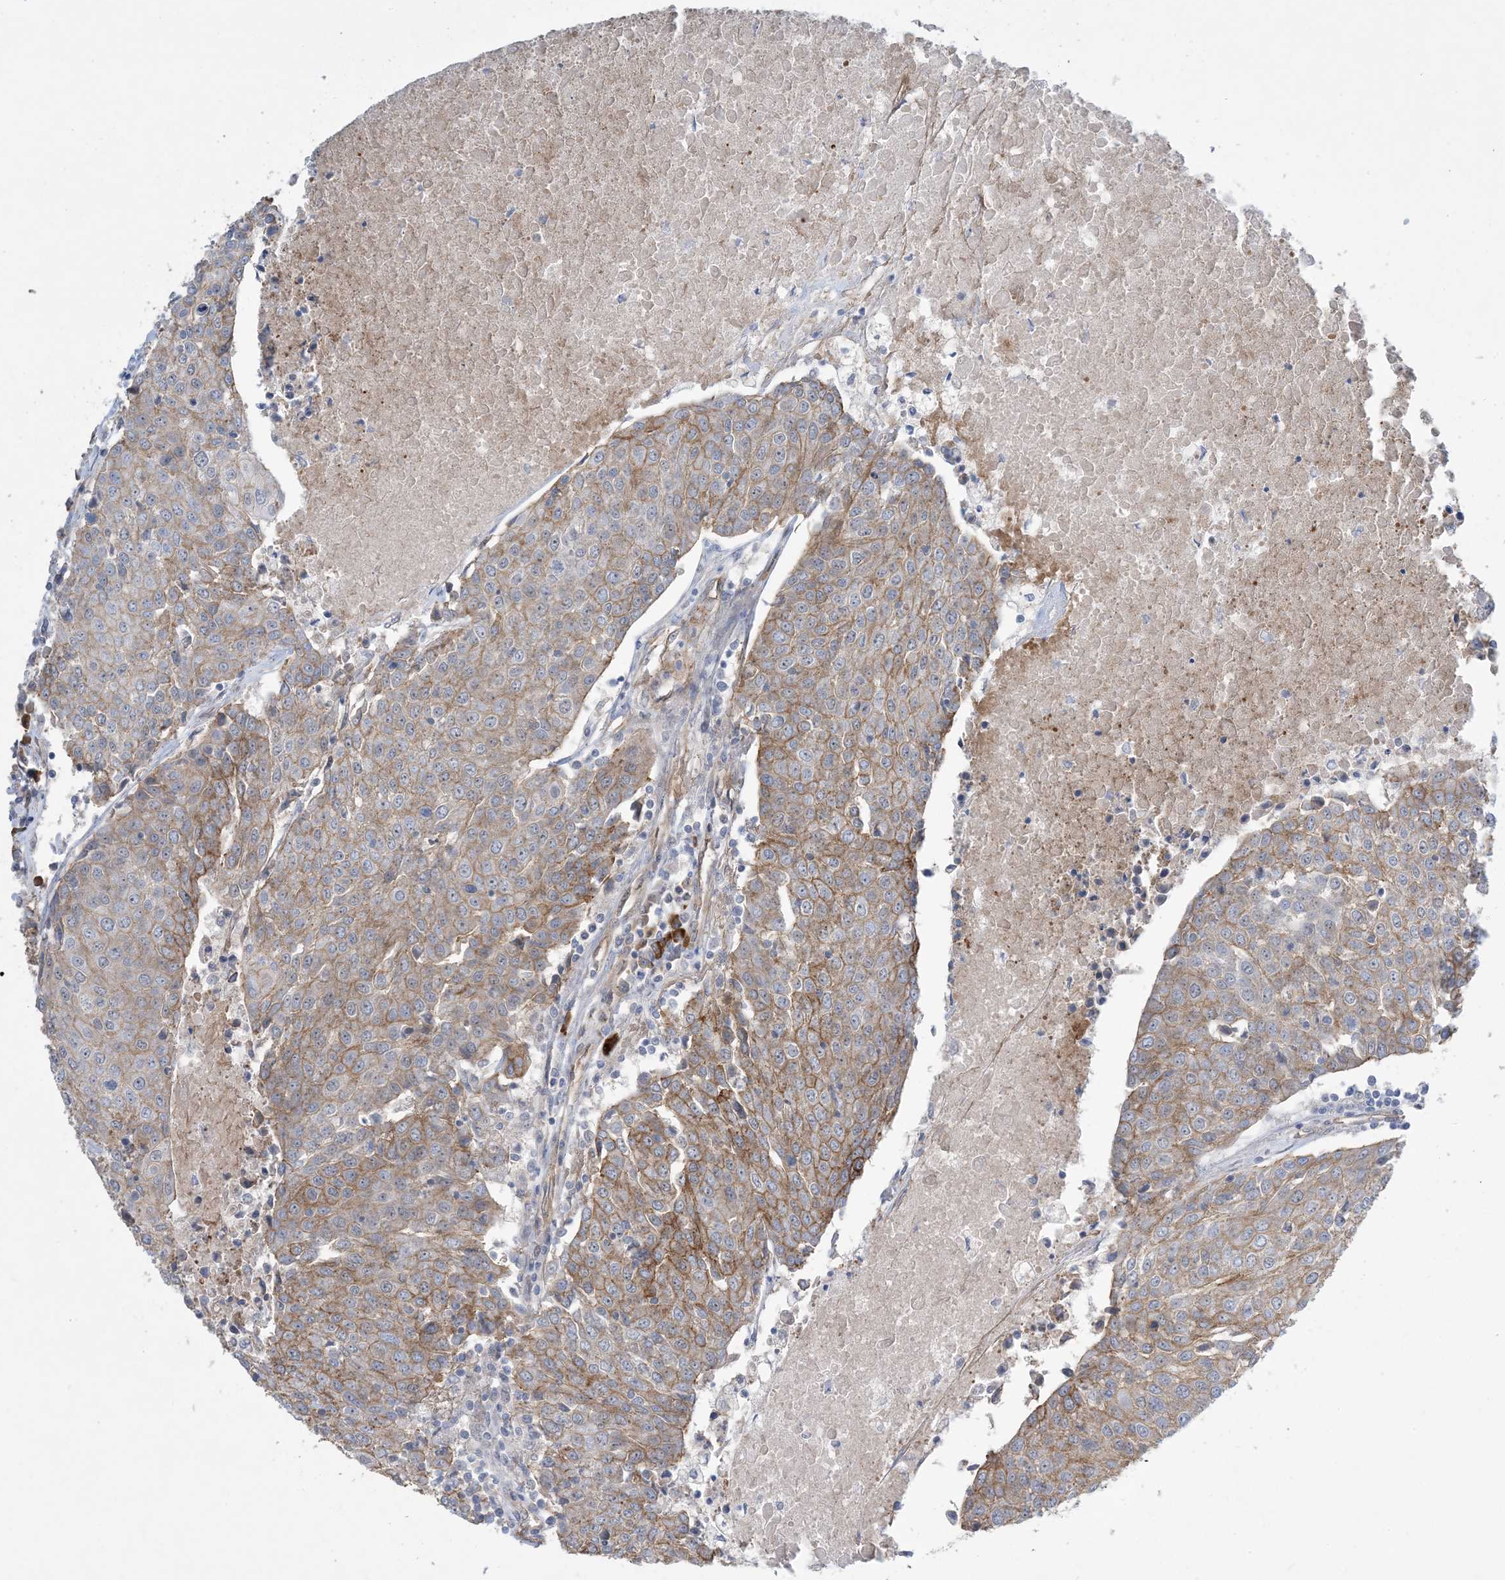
{"staining": {"intensity": "moderate", "quantity": "25%-75%", "location": "cytoplasmic/membranous"}, "tissue": "urothelial cancer", "cell_type": "Tumor cells", "image_type": "cancer", "snomed": [{"axis": "morphology", "description": "Urothelial carcinoma, High grade"}, {"axis": "topography", "description": "Urinary bladder"}], "caption": "High-magnification brightfield microscopy of urothelial carcinoma (high-grade) stained with DAB (brown) and counterstained with hematoxylin (blue). tumor cells exhibit moderate cytoplasmic/membranous staining is identified in approximately25%-75% of cells. The staining was performed using DAB, with brown indicating positive protein expression. Nuclei are stained blue with hematoxylin.", "gene": "AOC1", "patient": {"sex": "female", "age": 85}}